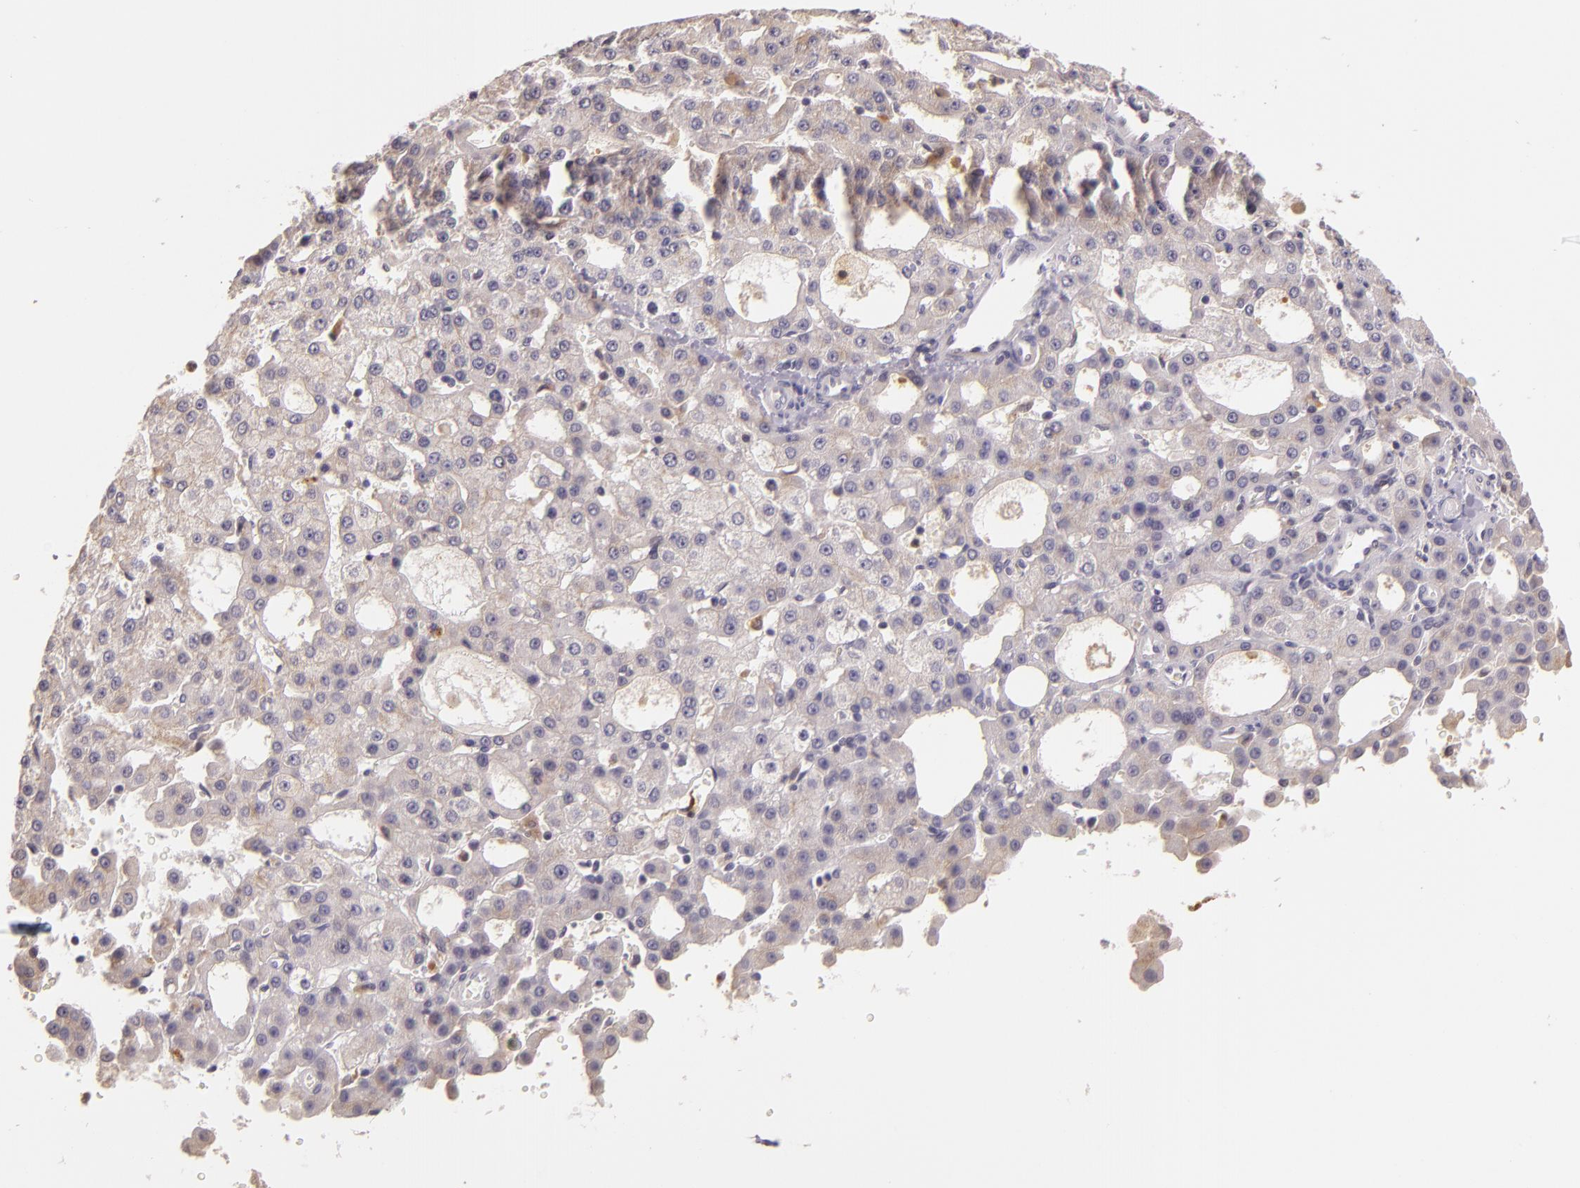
{"staining": {"intensity": "weak", "quantity": "<25%", "location": "cytoplasmic/membranous"}, "tissue": "liver cancer", "cell_type": "Tumor cells", "image_type": "cancer", "snomed": [{"axis": "morphology", "description": "Carcinoma, Hepatocellular, NOS"}, {"axis": "topography", "description": "Liver"}], "caption": "Immunohistochemistry (IHC) micrograph of neoplastic tissue: liver cancer stained with DAB demonstrates no significant protein expression in tumor cells.", "gene": "ARMH4", "patient": {"sex": "male", "age": 47}}